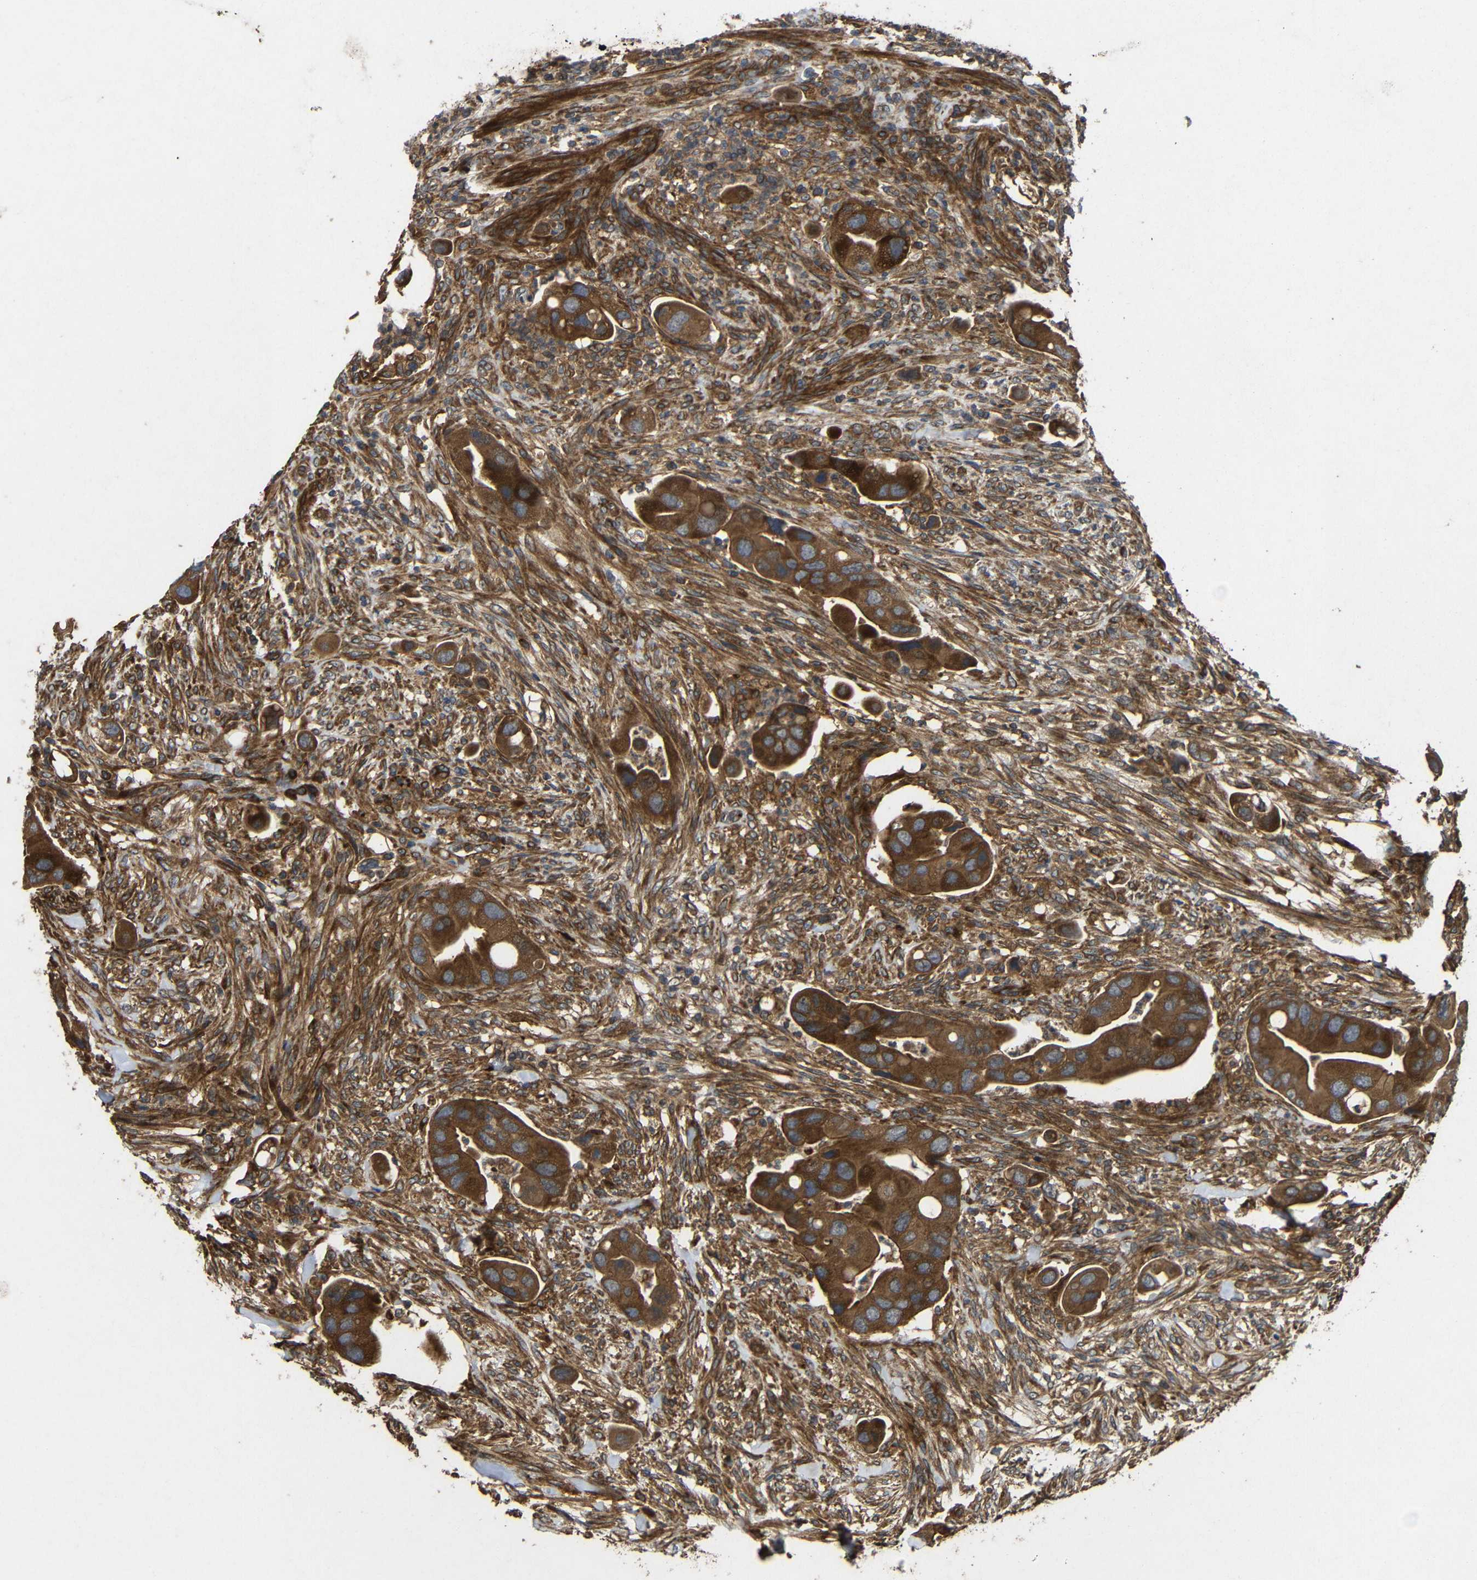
{"staining": {"intensity": "strong", "quantity": ">75%", "location": "cytoplasmic/membranous"}, "tissue": "colorectal cancer", "cell_type": "Tumor cells", "image_type": "cancer", "snomed": [{"axis": "morphology", "description": "Adenocarcinoma, NOS"}, {"axis": "topography", "description": "Rectum"}], "caption": "Immunohistochemistry (IHC) (DAB (3,3'-diaminobenzidine)) staining of human colorectal cancer (adenocarcinoma) demonstrates strong cytoplasmic/membranous protein expression in about >75% of tumor cells.", "gene": "EIF2S1", "patient": {"sex": "female", "age": 57}}